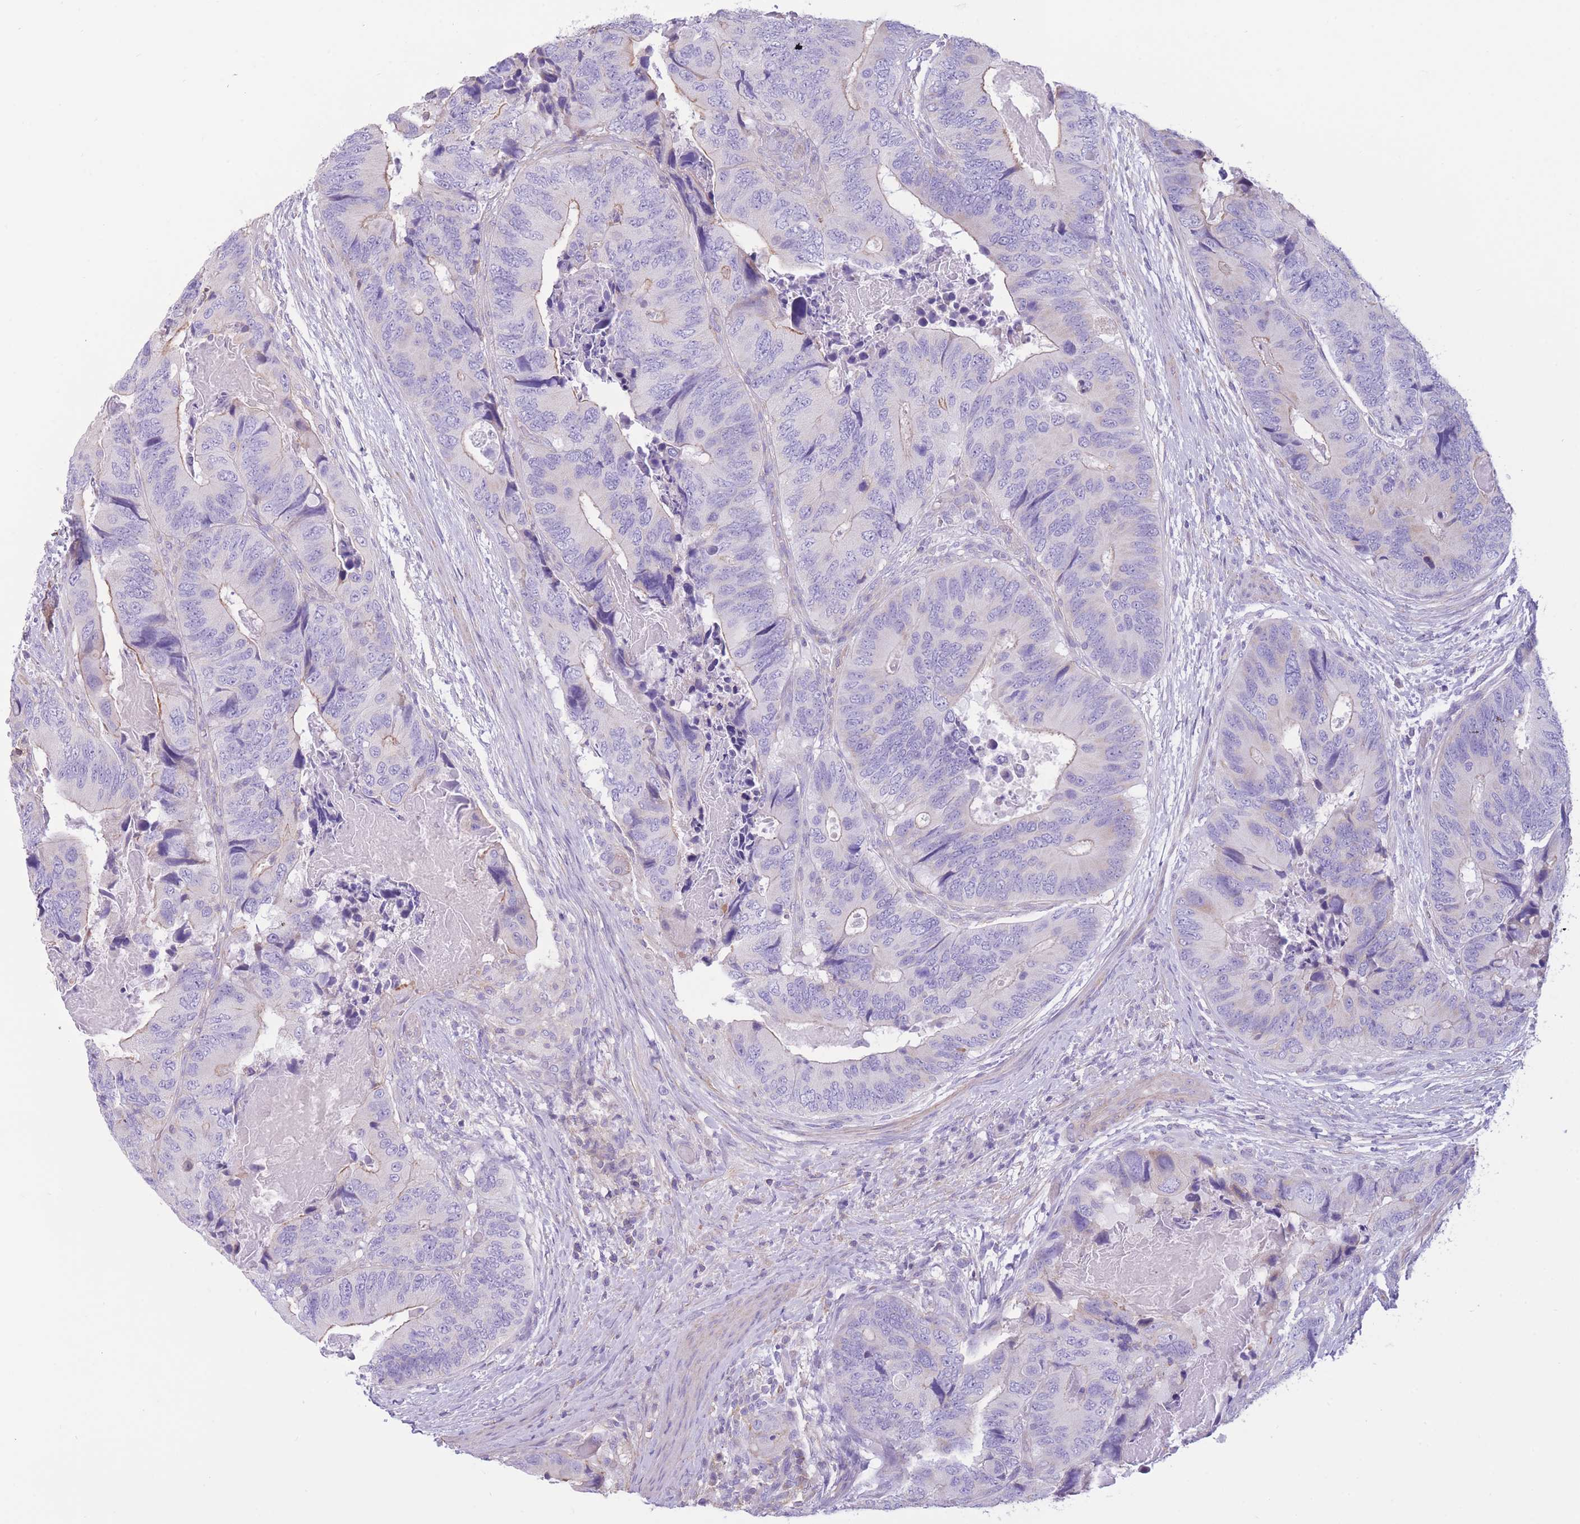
{"staining": {"intensity": "negative", "quantity": "none", "location": "none"}, "tissue": "colorectal cancer", "cell_type": "Tumor cells", "image_type": "cancer", "snomed": [{"axis": "morphology", "description": "Adenocarcinoma, NOS"}, {"axis": "topography", "description": "Colon"}], "caption": "Immunohistochemistry (IHC) photomicrograph of colorectal adenocarcinoma stained for a protein (brown), which demonstrates no staining in tumor cells. Nuclei are stained in blue.", "gene": "PDHA1", "patient": {"sex": "male", "age": 84}}